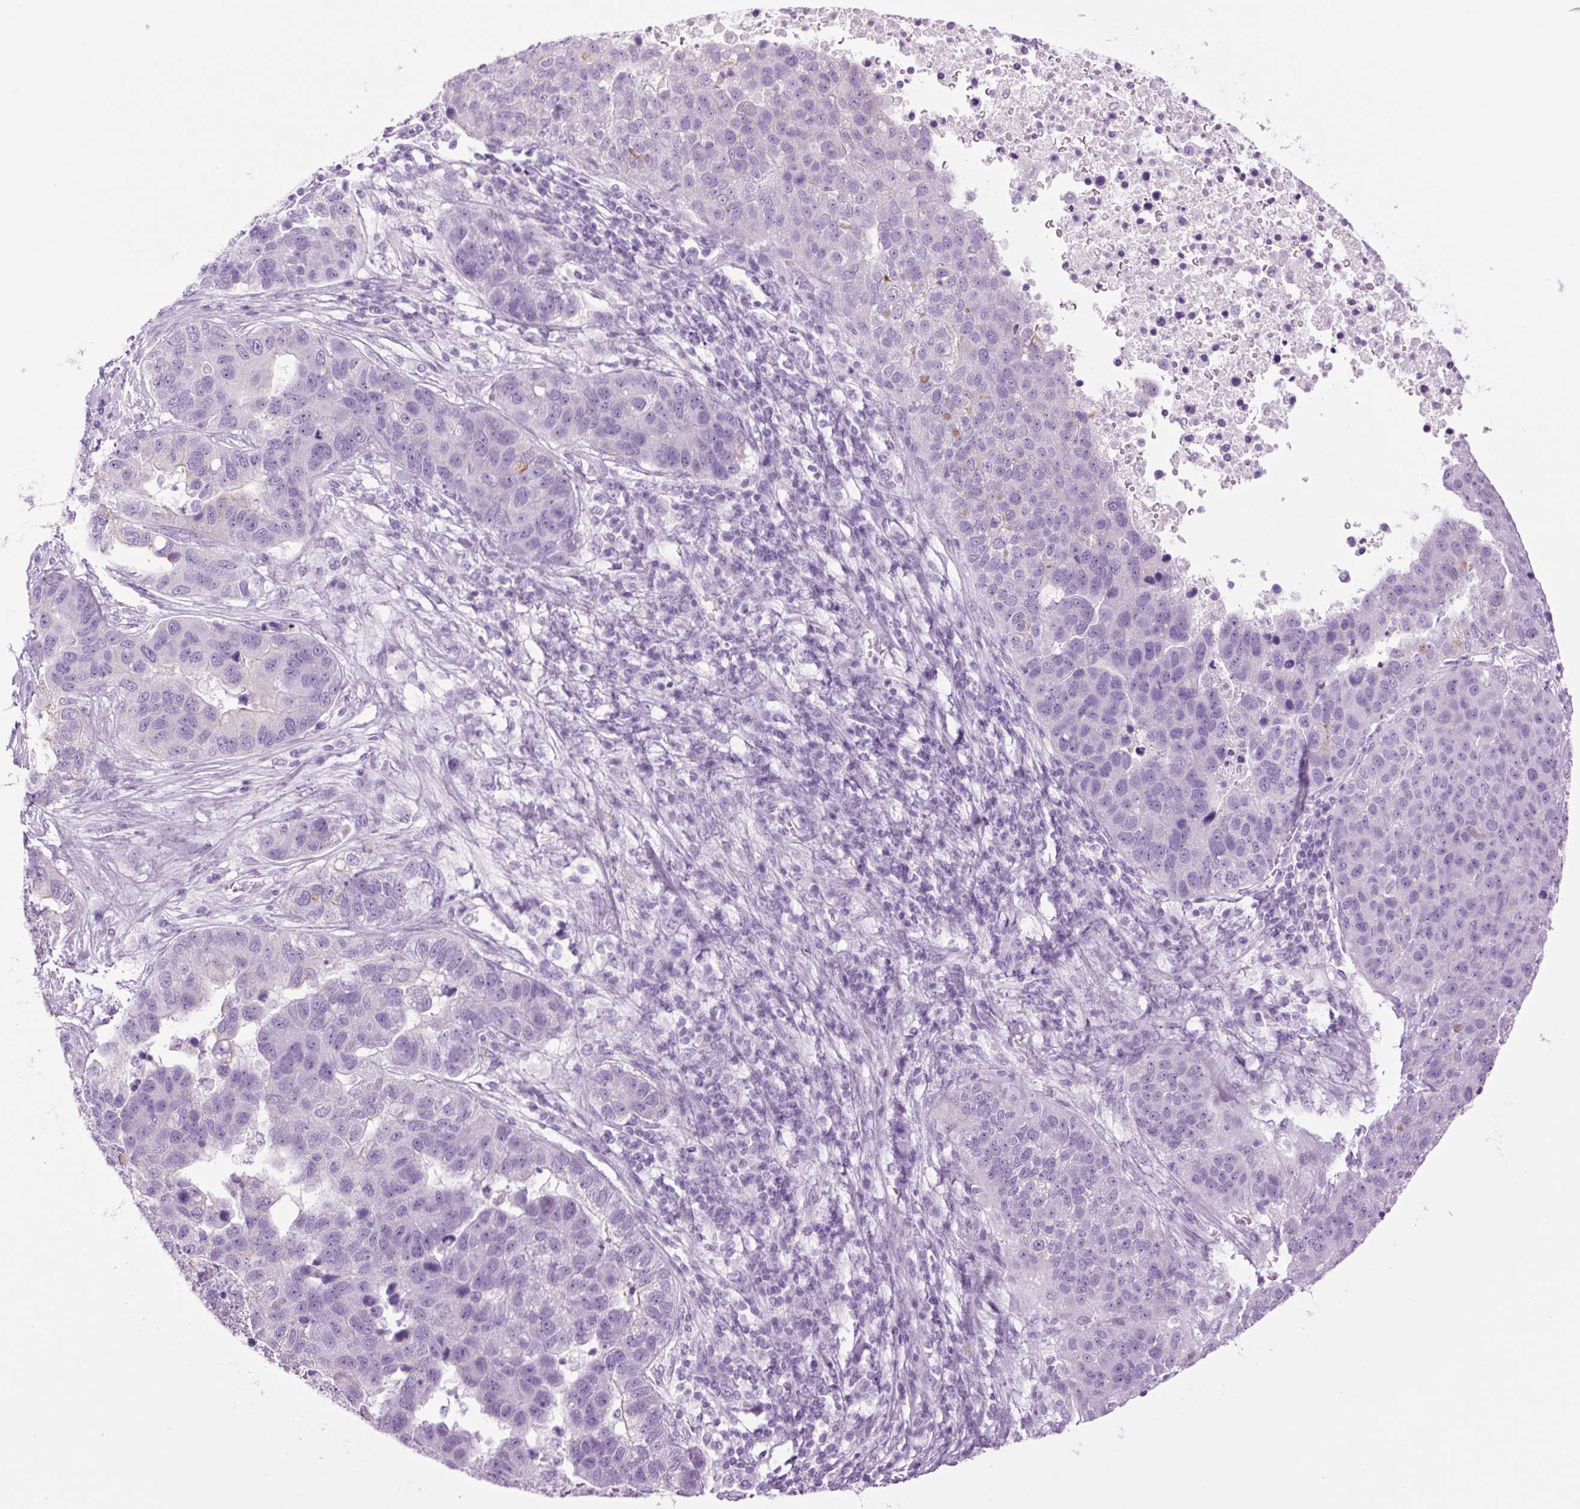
{"staining": {"intensity": "negative", "quantity": "none", "location": "none"}, "tissue": "pancreatic cancer", "cell_type": "Tumor cells", "image_type": "cancer", "snomed": [{"axis": "morphology", "description": "Adenocarcinoma, NOS"}, {"axis": "topography", "description": "Pancreas"}], "caption": "Immunohistochemistry (IHC) image of neoplastic tissue: human pancreatic adenocarcinoma stained with DAB reveals no significant protein positivity in tumor cells. (DAB IHC with hematoxylin counter stain).", "gene": "TFF2", "patient": {"sex": "female", "age": 61}}